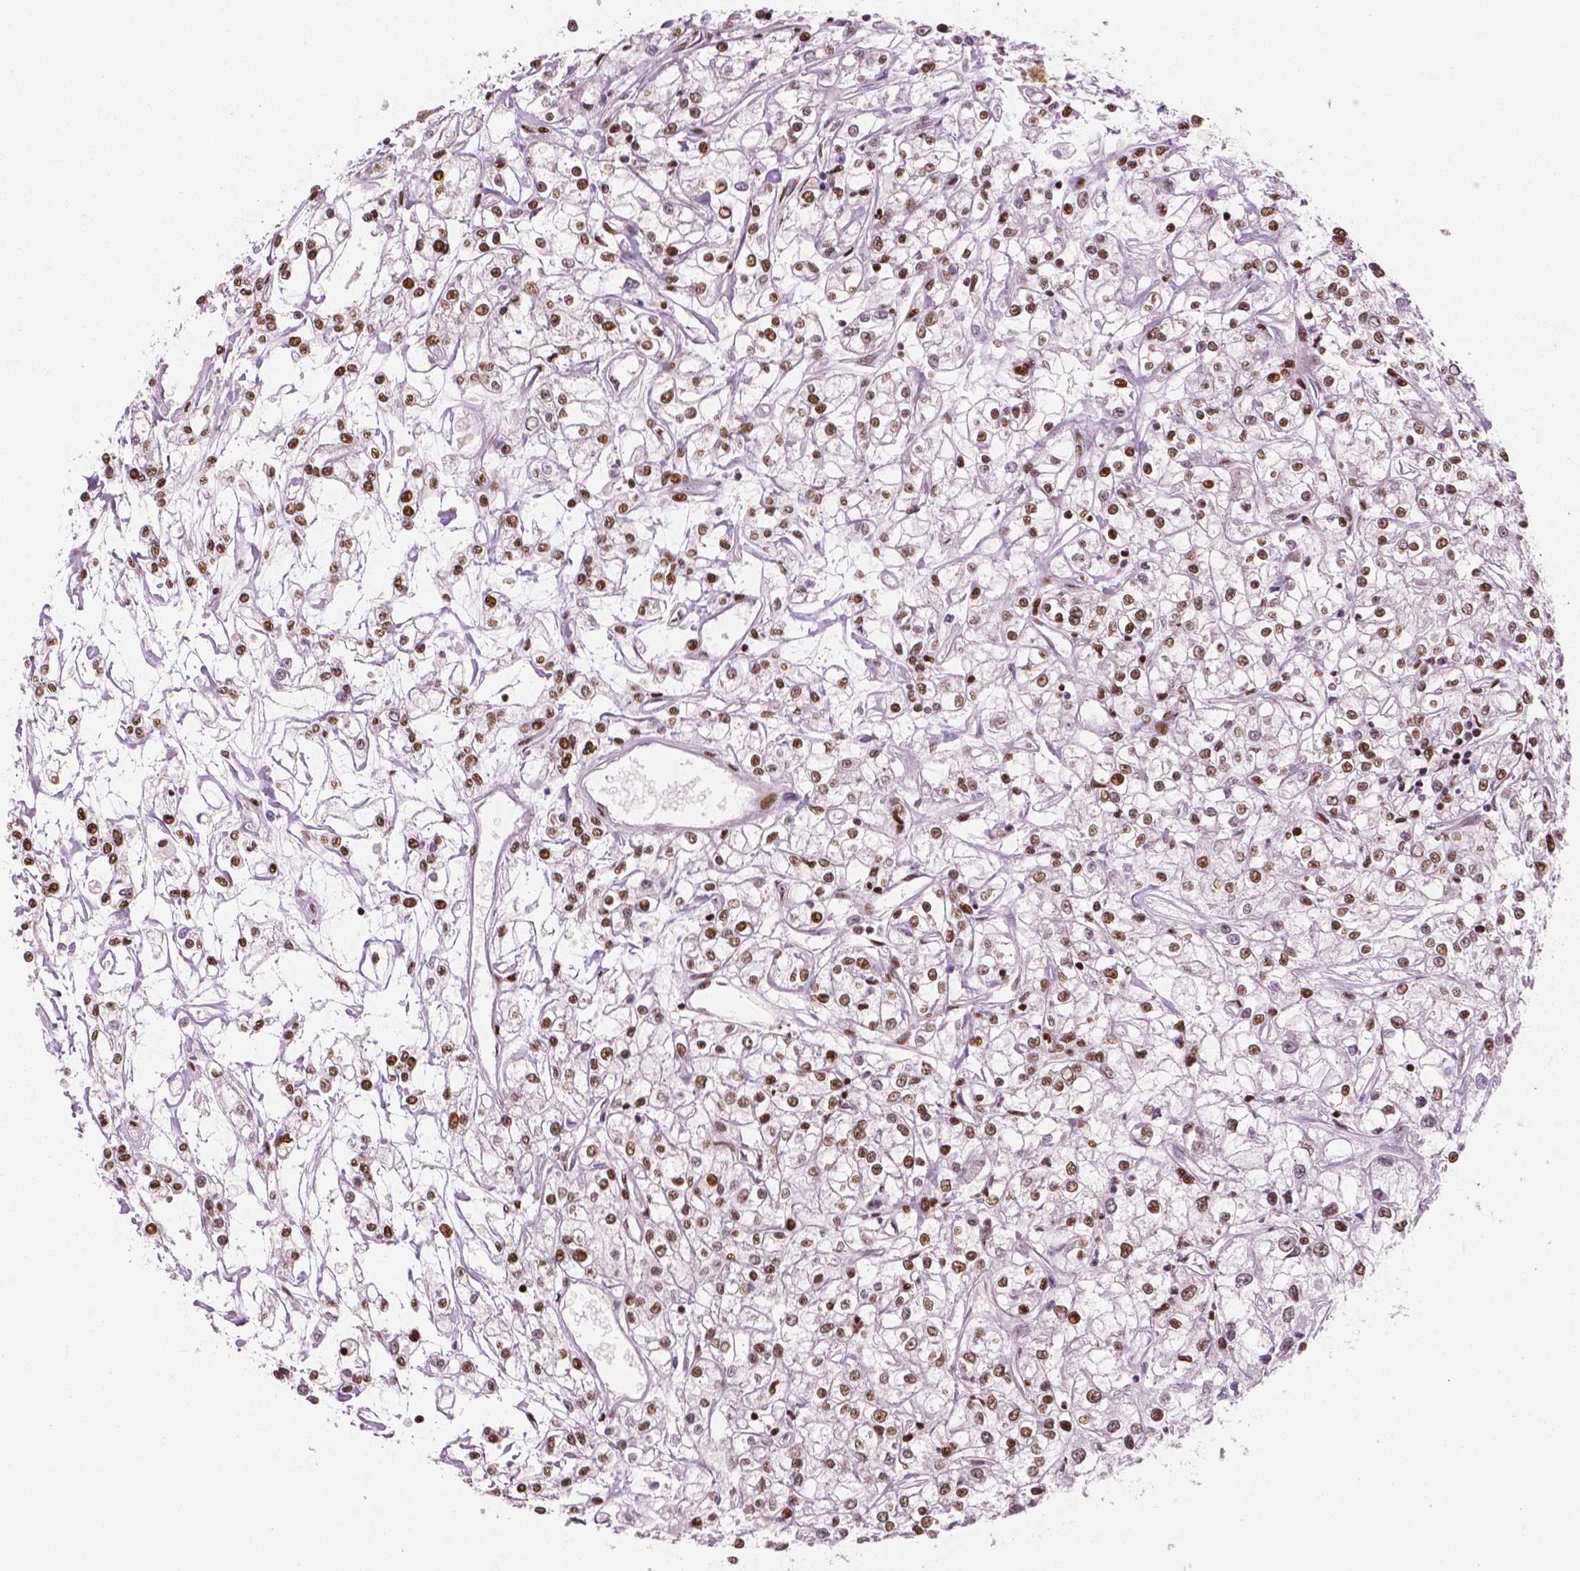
{"staining": {"intensity": "moderate", "quantity": ">75%", "location": "nuclear"}, "tissue": "renal cancer", "cell_type": "Tumor cells", "image_type": "cancer", "snomed": [{"axis": "morphology", "description": "Adenocarcinoma, NOS"}, {"axis": "topography", "description": "Kidney"}], "caption": "Renal adenocarcinoma stained for a protein (brown) demonstrates moderate nuclear positive positivity in about >75% of tumor cells.", "gene": "BRD4", "patient": {"sex": "female", "age": 59}}